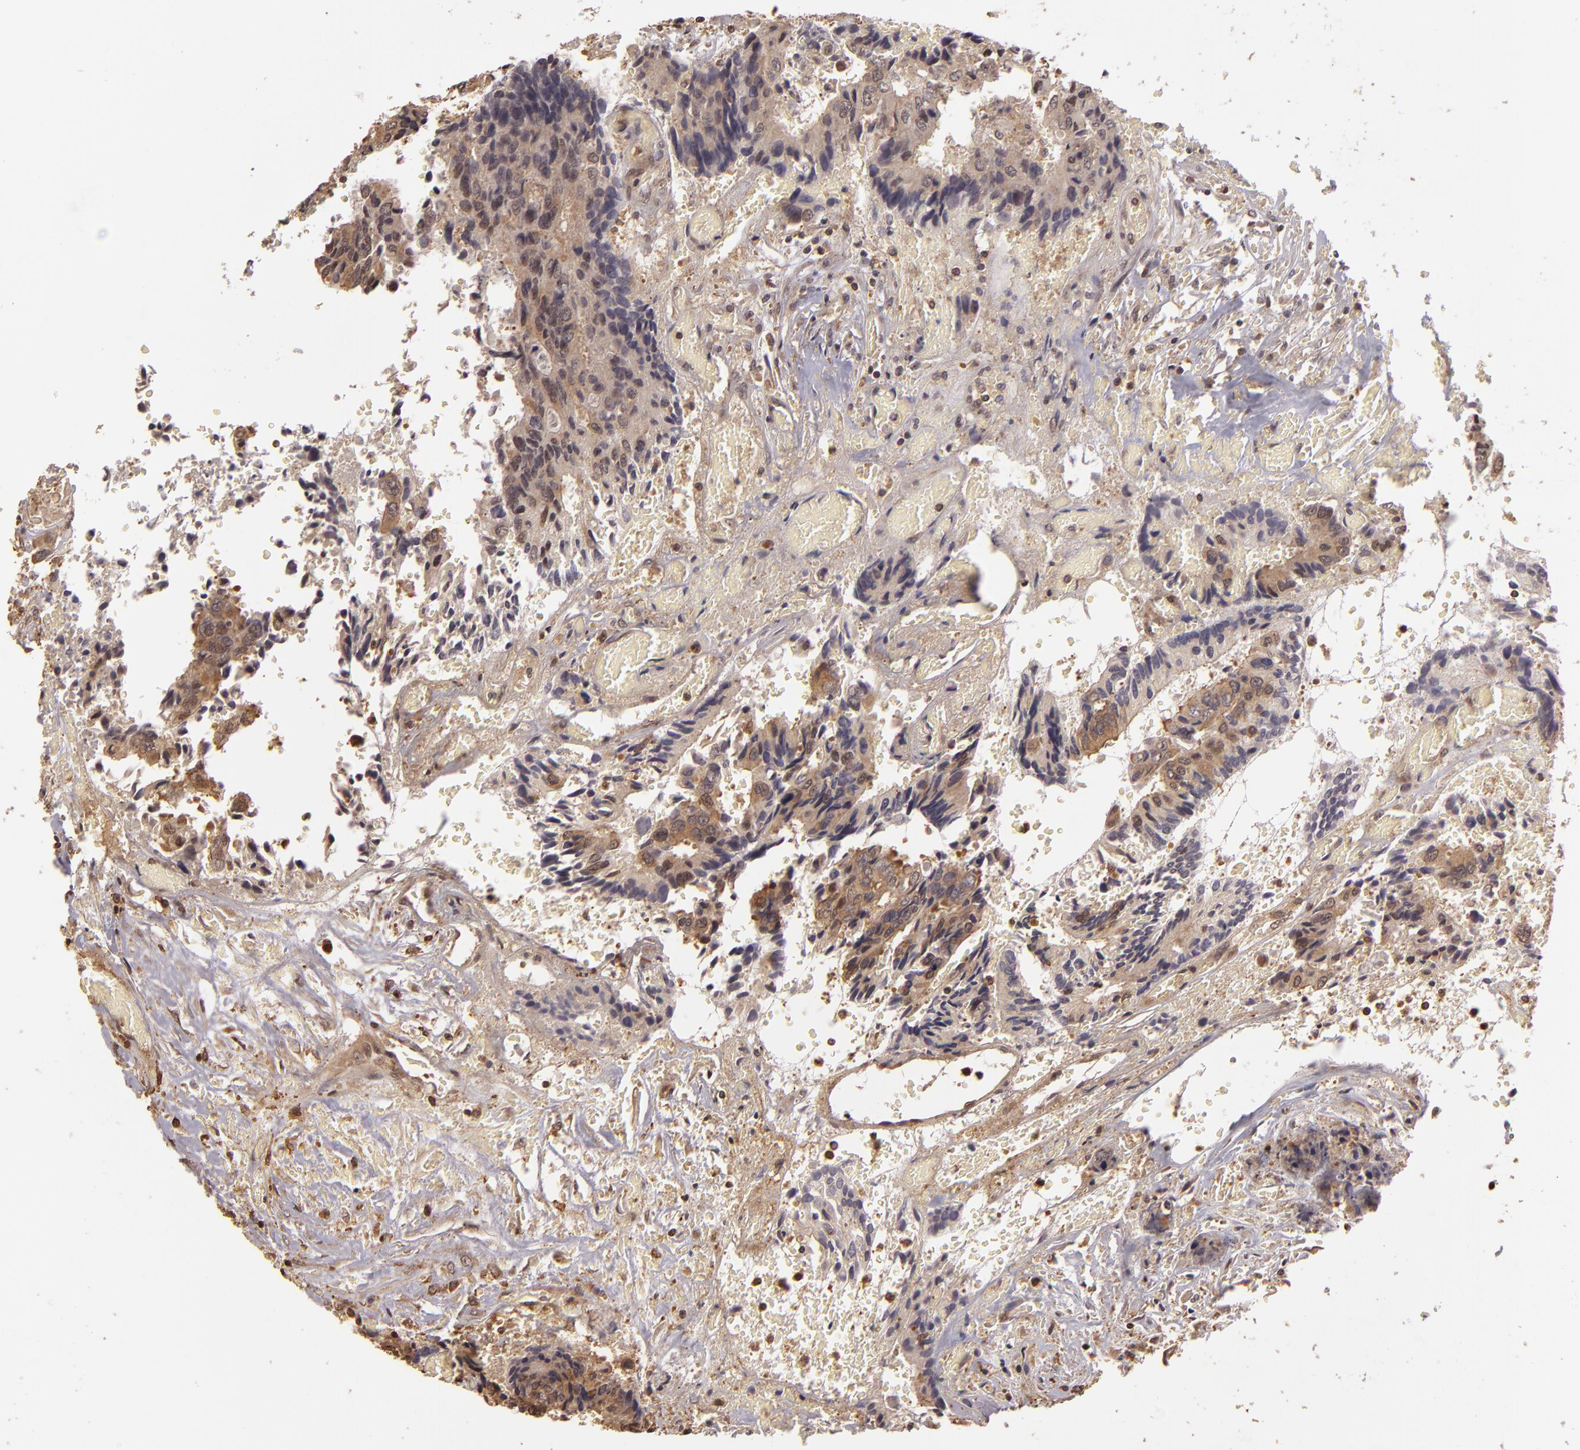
{"staining": {"intensity": "weak", "quantity": ">75%", "location": "cytoplasmic/membranous"}, "tissue": "colorectal cancer", "cell_type": "Tumor cells", "image_type": "cancer", "snomed": [{"axis": "morphology", "description": "Adenocarcinoma, NOS"}, {"axis": "topography", "description": "Rectum"}], "caption": "Protein staining by immunohistochemistry demonstrates weak cytoplasmic/membranous staining in approximately >75% of tumor cells in colorectal adenocarcinoma.", "gene": "ARPC2", "patient": {"sex": "male", "age": 55}}